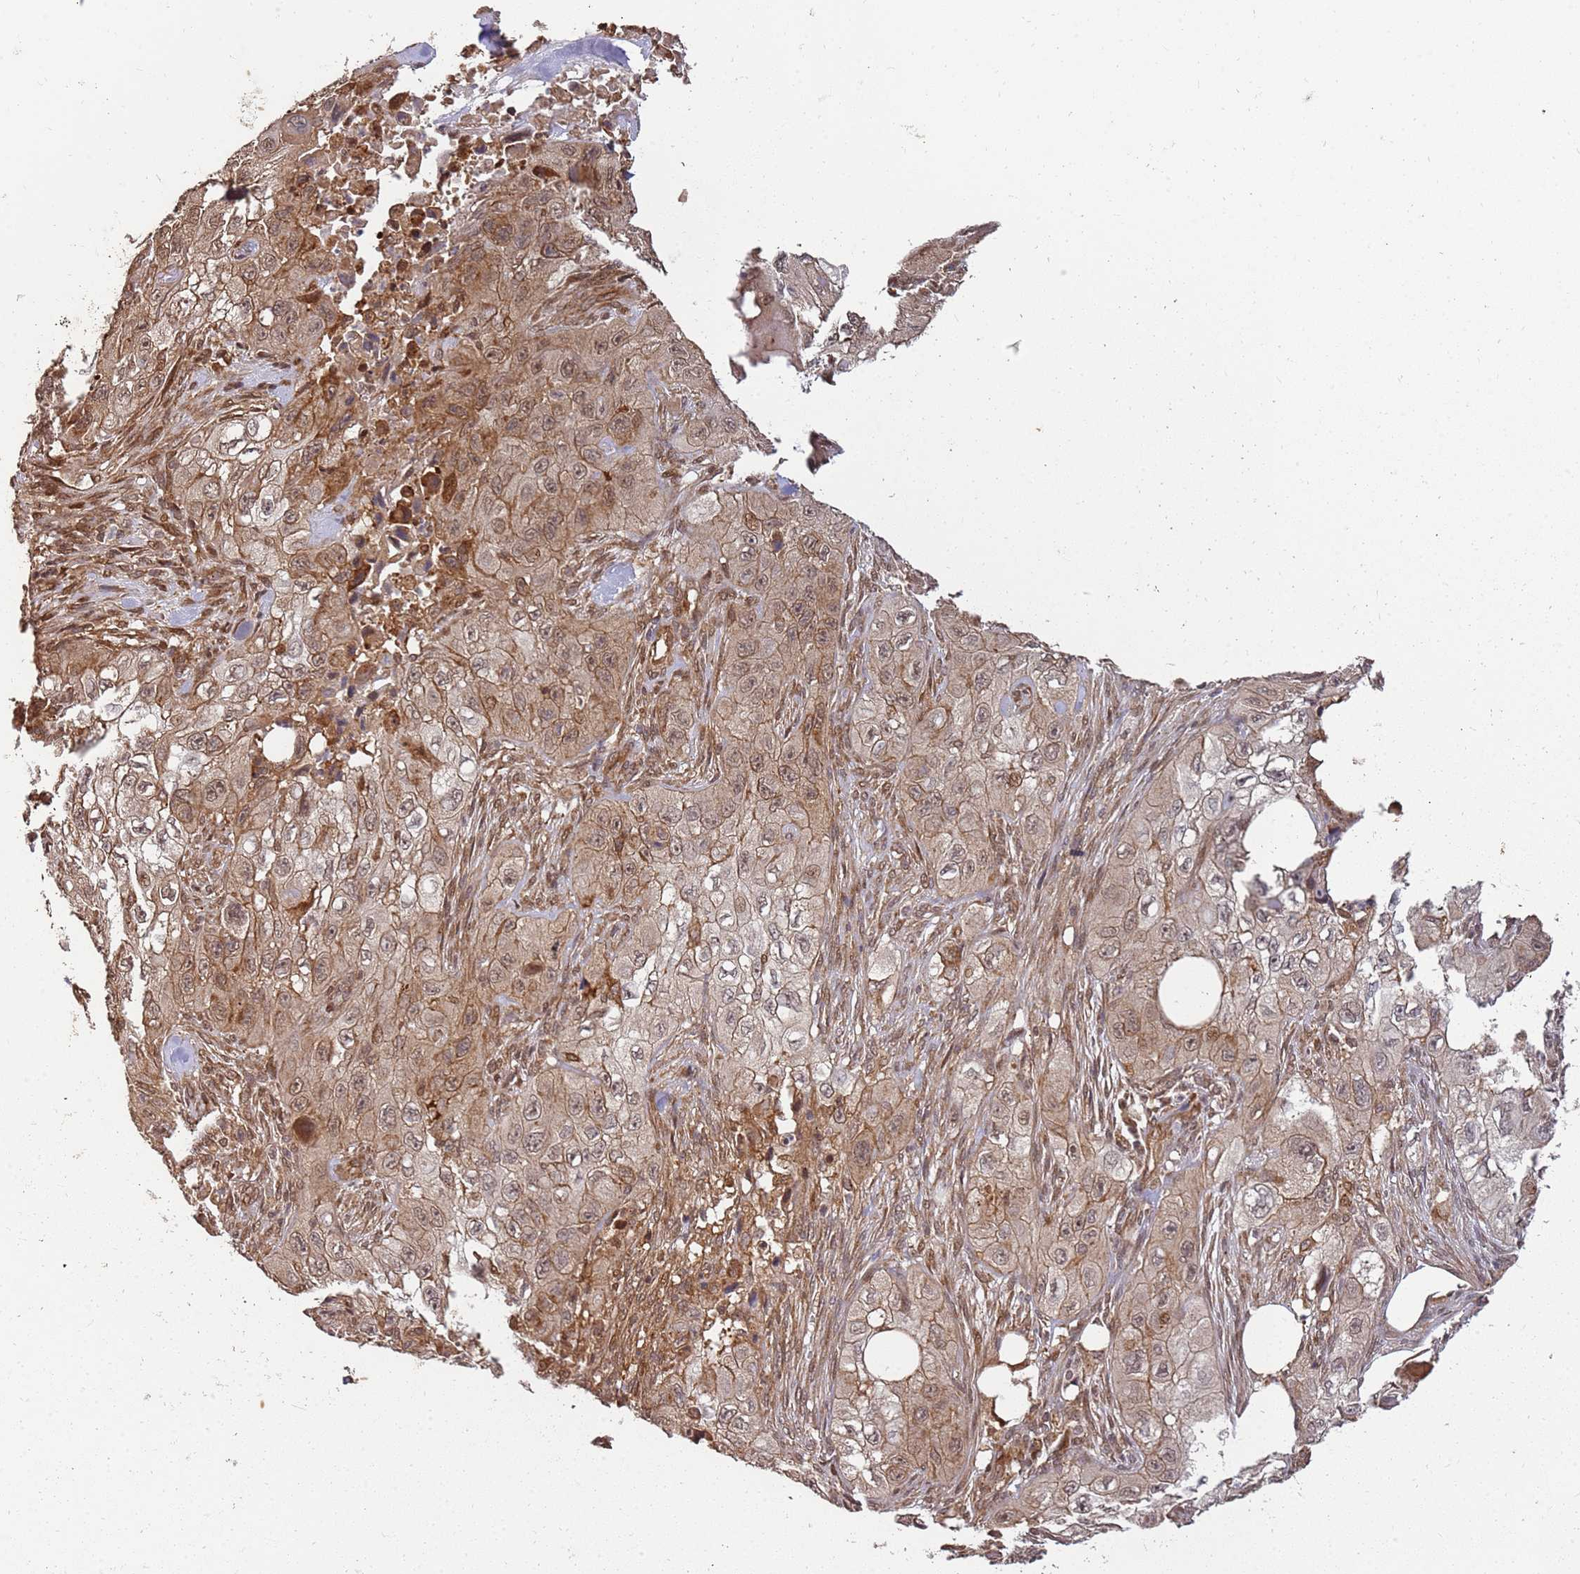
{"staining": {"intensity": "moderate", "quantity": ">75%", "location": "nuclear"}, "tissue": "skin cancer", "cell_type": "Tumor cells", "image_type": "cancer", "snomed": [{"axis": "morphology", "description": "Squamous cell carcinoma, NOS"}, {"axis": "topography", "description": "Skin"}, {"axis": "topography", "description": "Subcutis"}], "caption": "Immunohistochemistry (IHC) micrograph of neoplastic tissue: human skin cancer stained using immunohistochemistry (IHC) shows medium levels of moderate protein expression localized specifically in the nuclear of tumor cells, appearing as a nuclear brown color.", "gene": "ST18", "patient": {"sex": "male", "age": 73}}